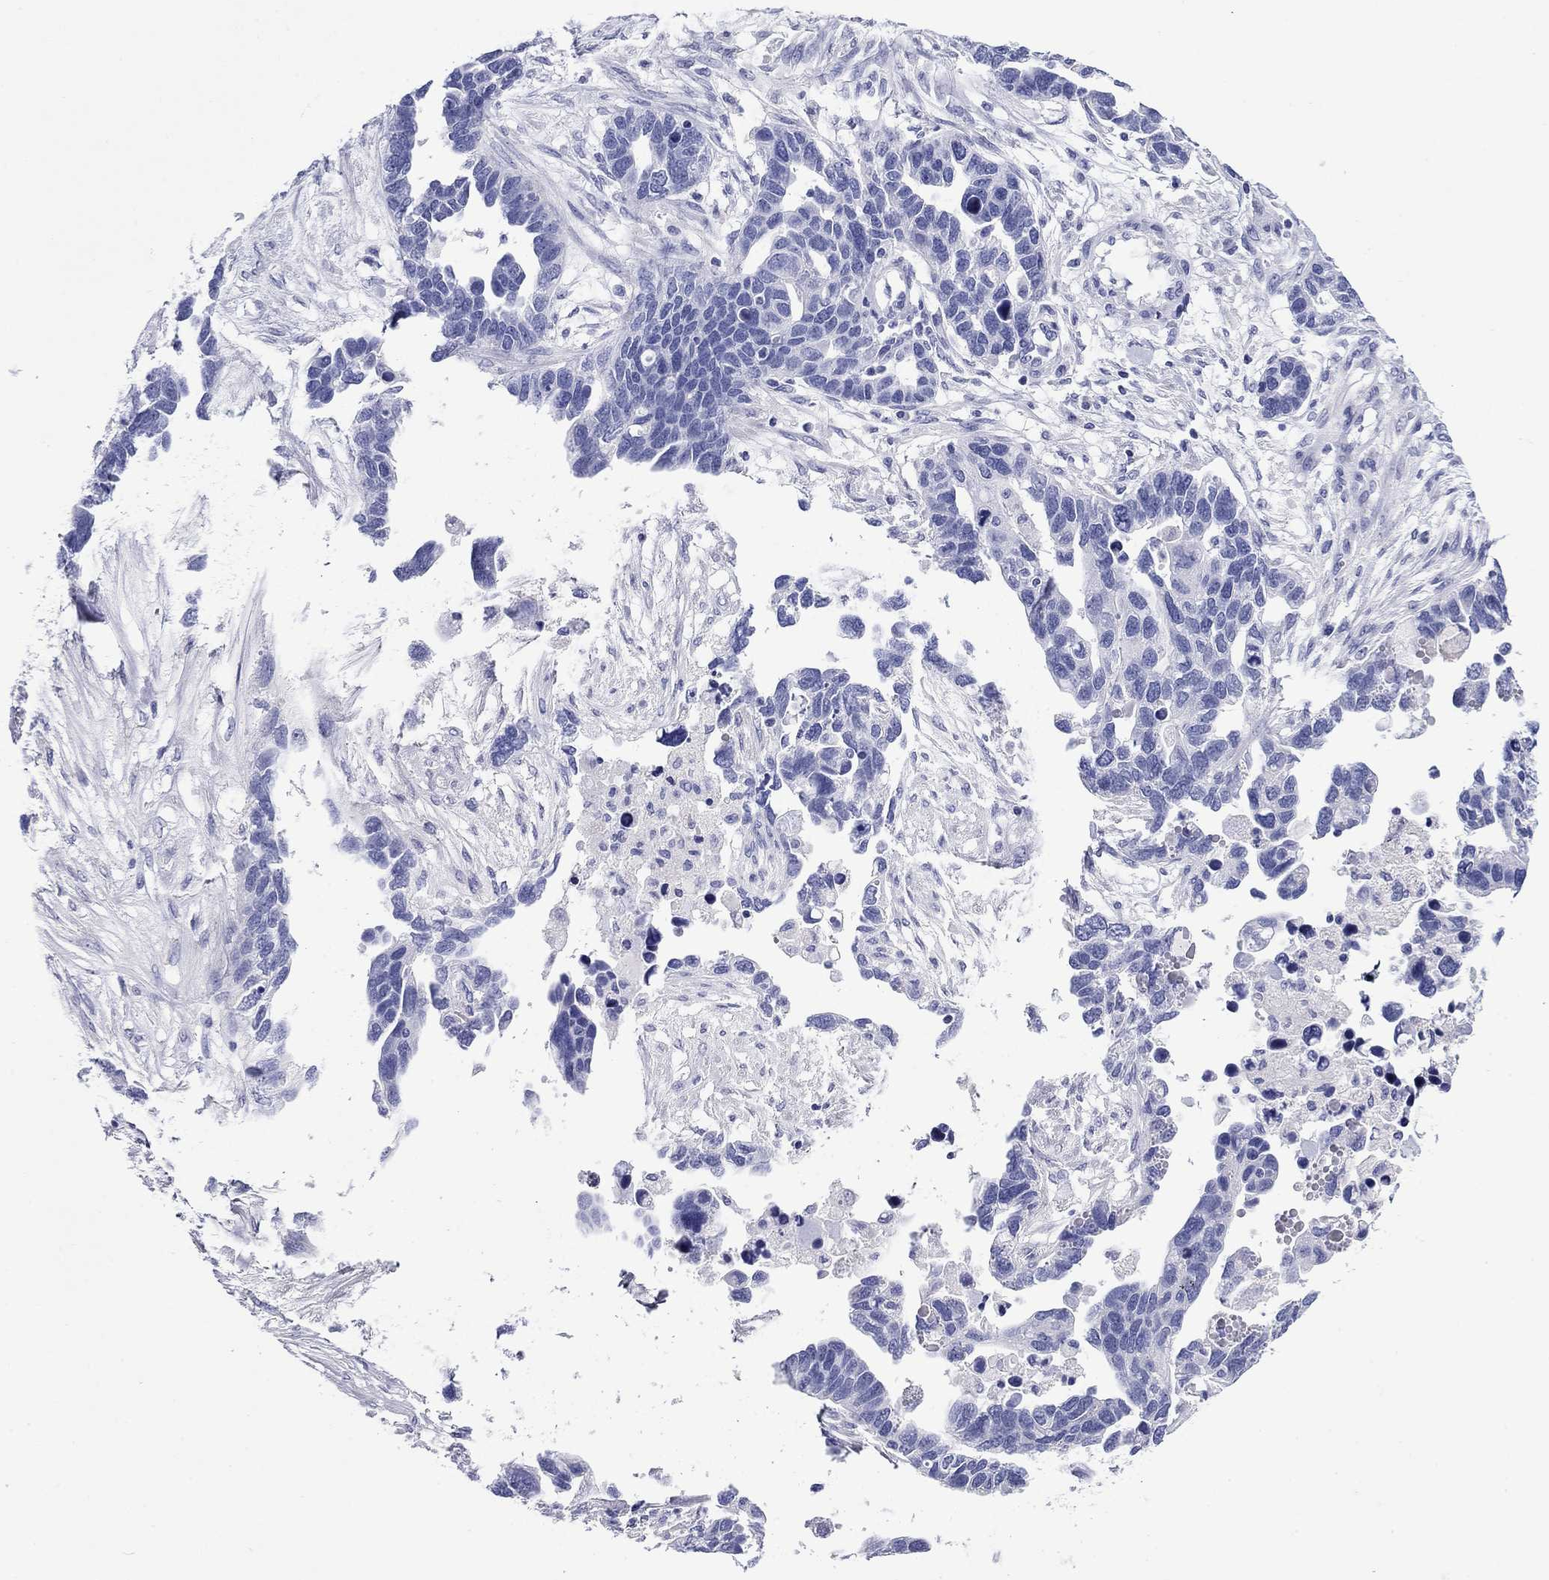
{"staining": {"intensity": "negative", "quantity": "none", "location": "none"}, "tissue": "ovarian cancer", "cell_type": "Tumor cells", "image_type": "cancer", "snomed": [{"axis": "morphology", "description": "Cystadenocarcinoma, serous, NOS"}, {"axis": "topography", "description": "Ovary"}], "caption": "A photomicrograph of serous cystadenocarcinoma (ovarian) stained for a protein displays no brown staining in tumor cells. (Brightfield microscopy of DAB (3,3'-diaminobenzidine) immunohistochemistry (IHC) at high magnification).", "gene": "GIP", "patient": {"sex": "female", "age": 54}}